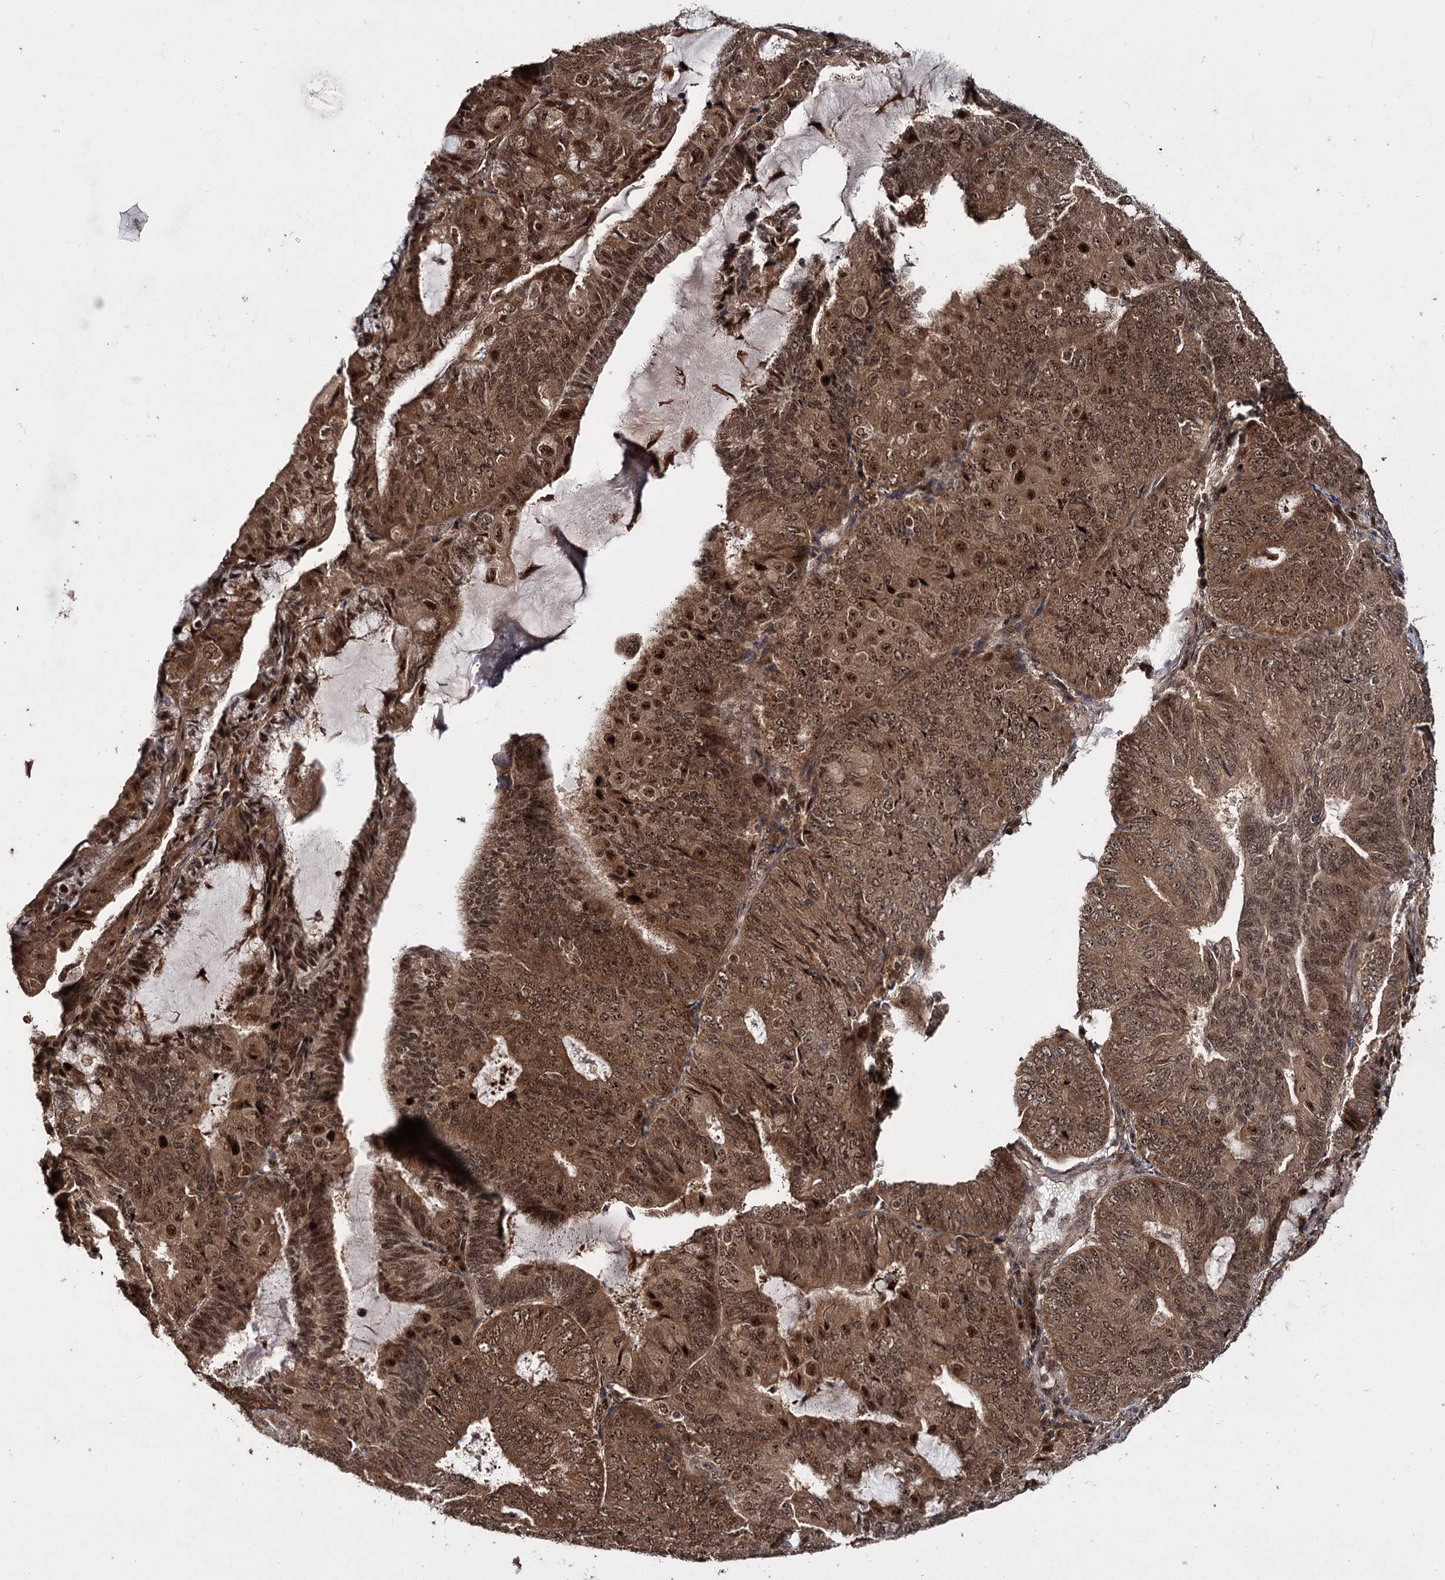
{"staining": {"intensity": "moderate", "quantity": ">75%", "location": "cytoplasmic/membranous,nuclear"}, "tissue": "endometrial cancer", "cell_type": "Tumor cells", "image_type": "cancer", "snomed": [{"axis": "morphology", "description": "Adenocarcinoma, NOS"}, {"axis": "topography", "description": "Endometrium"}], "caption": "This is a micrograph of IHC staining of endometrial cancer, which shows moderate positivity in the cytoplasmic/membranous and nuclear of tumor cells.", "gene": "MKNK2", "patient": {"sex": "female", "age": 81}}